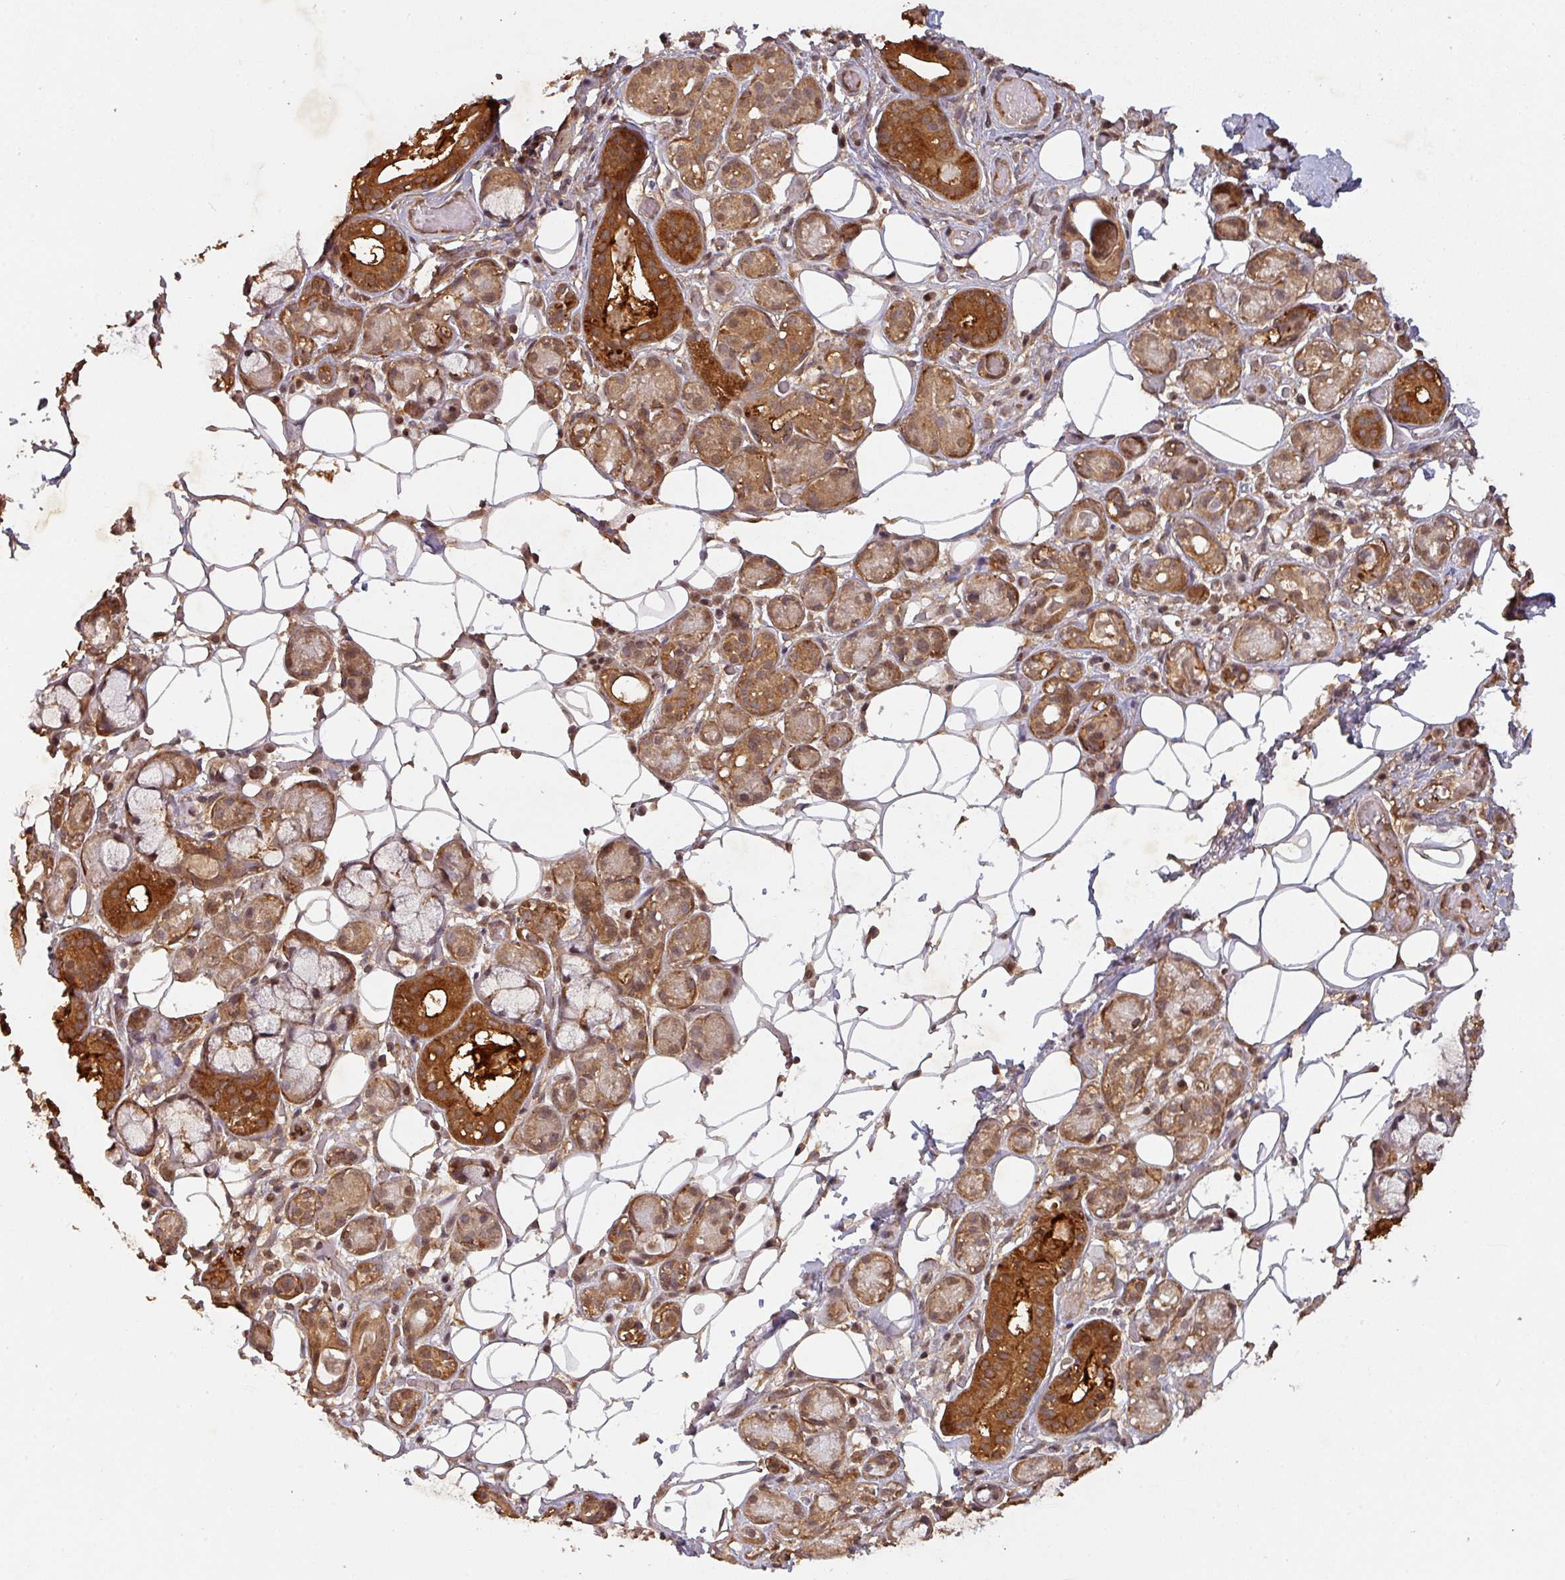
{"staining": {"intensity": "strong", "quantity": ">75%", "location": "cytoplasmic/membranous"}, "tissue": "salivary gland", "cell_type": "Glandular cells", "image_type": "normal", "snomed": [{"axis": "morphology", "description": "Normal tissue, NOS"}, {"axis": "topography", "description": "Salivary gland"}], "caption": "Immunohistochemistry (IHC) staining of unremarkable salivary gland, which reveals high levels of strong cytoplasmic/membranous positivity in about >75% of glandular cells indicating strong cytoplasmic/membranous protein staining. The staining was performed using DAB (brown) for protein detection and nuclei were counterstained in hematoxylin (blue).", "gene": "ZNF322", "patient": {"sex": "male", "age": 82}}